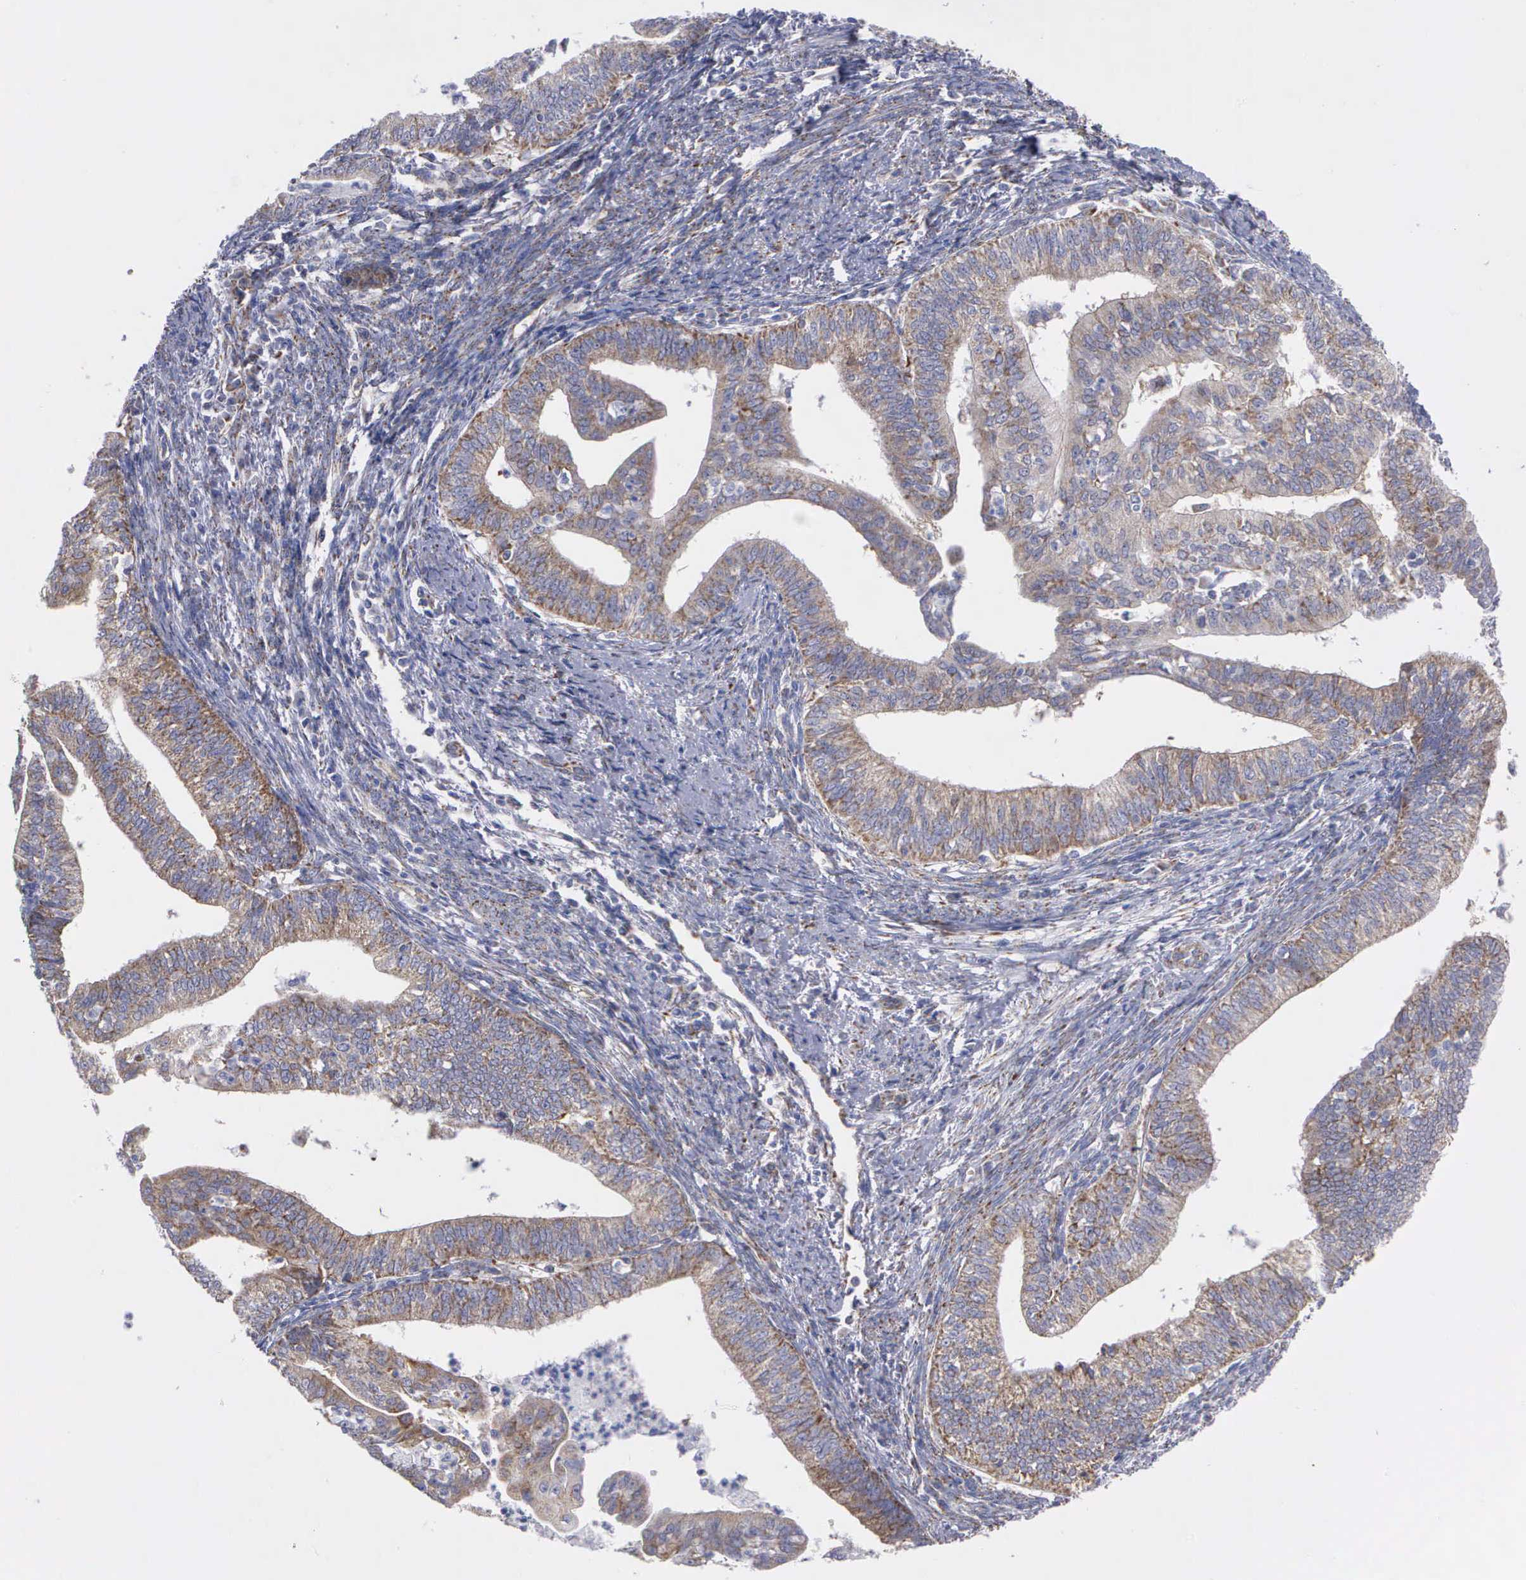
{"staining": {"intensity": "moderate", "quantity": ">75%", "location": "cytoplasmic/membranous"}, "tissue": "endometrial cancer", "cell_type": "Tumor cells", "image_type": "cancer", "snomed": [{"axis": "morphology", "description": "Adenocarcinoma, NOS"}, {"axis": "topography", "description": "Endometrium"}], "caption": "A brown stain highlights moderate cytoplasmic/membranous expression of a protein in human adenocarcinoma (endometrial) tumor cells.", "gene": "APOOL", "patient": {"sex": "female", "age": 66}}